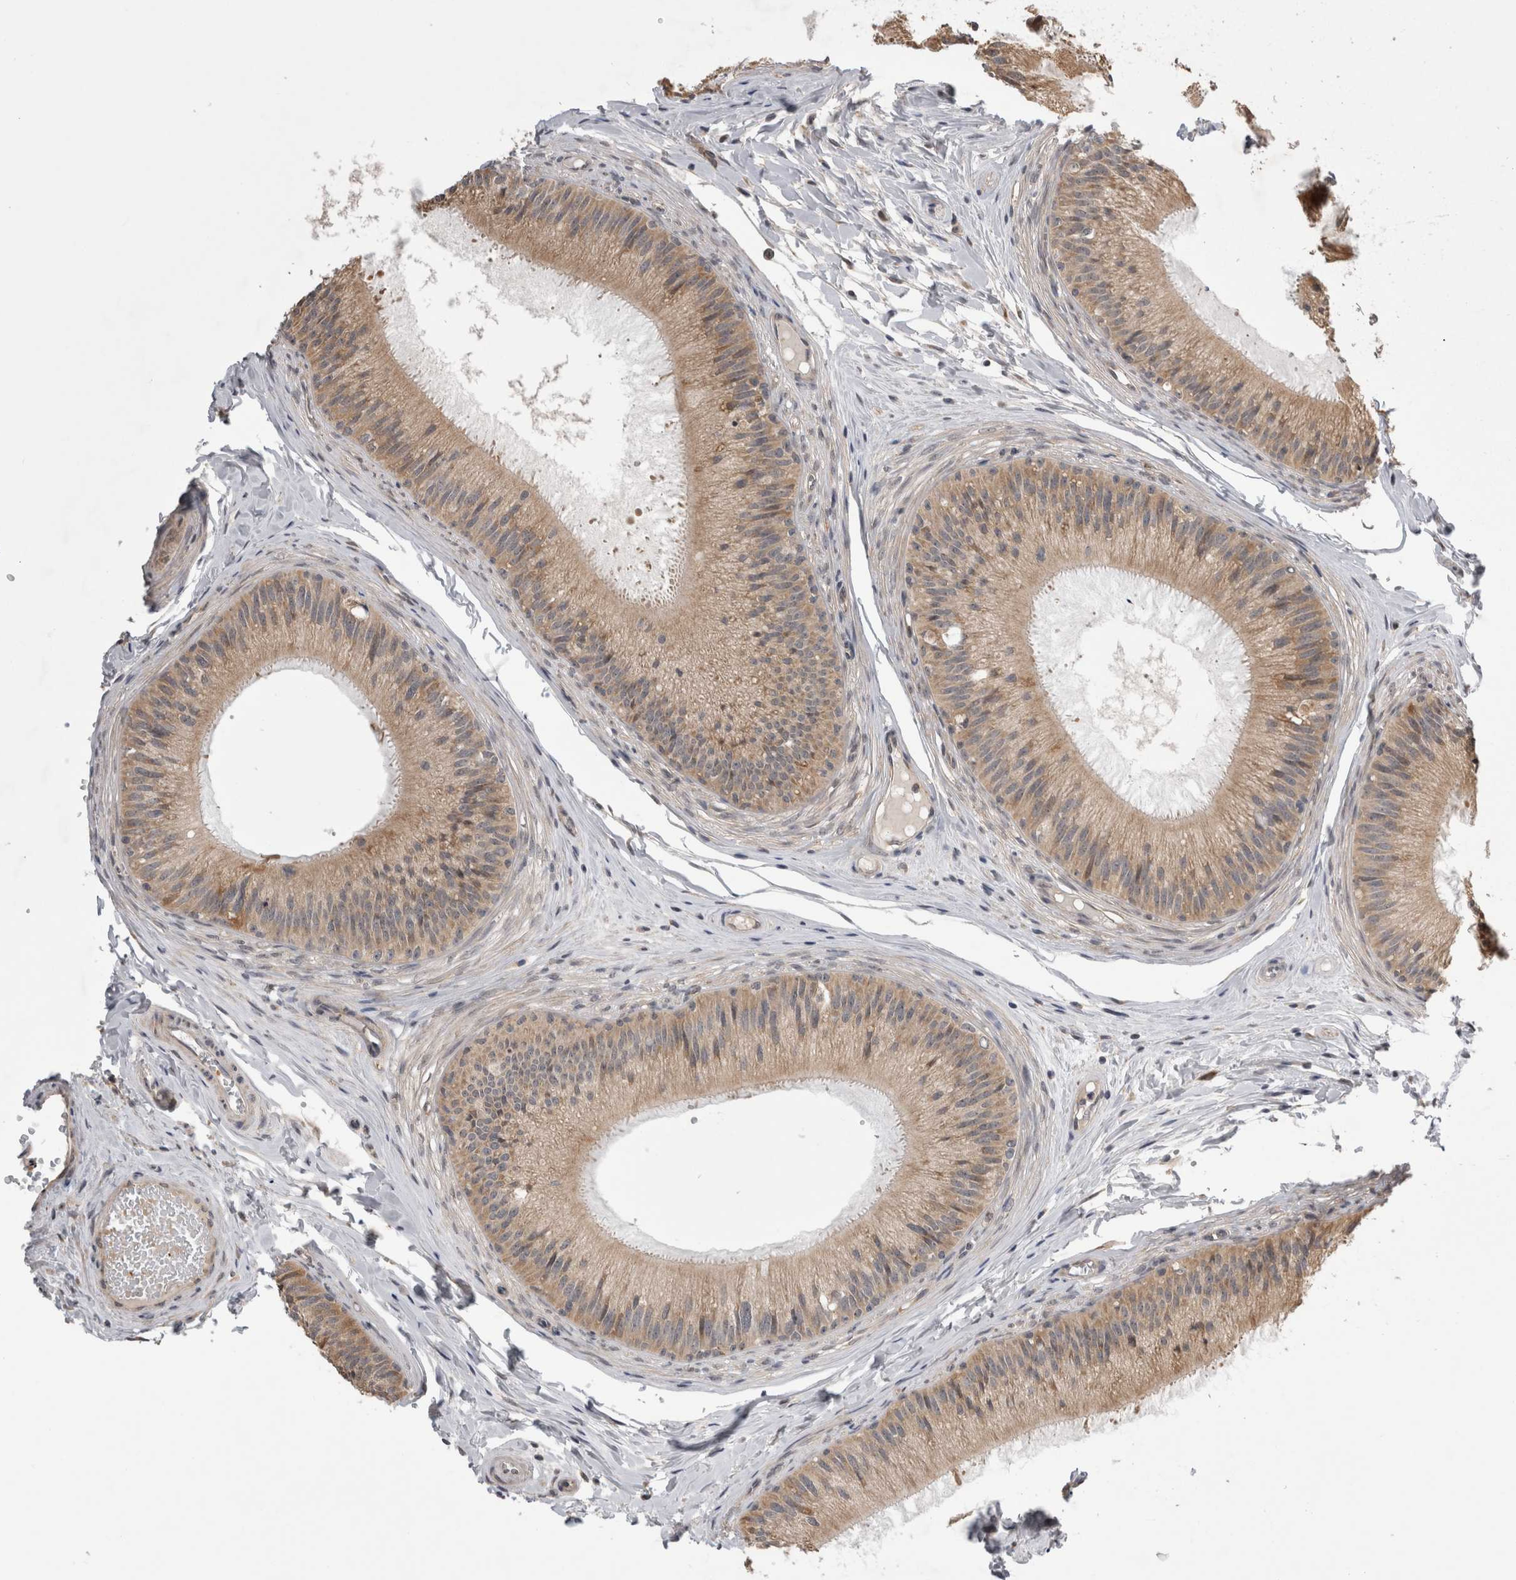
{"staining": {"intensity": "weak", "quantity": "25%-75%", "location": "cytoplasmic/membranous"}, "tissue": "epididymis", "cell_type": "Glandular cells", "image_type": "normal", "snomed": [{"axis": "morphology", "description": "Normal tissue, NOS"}, {"axis": "topography", "description": "Epididymis"}], "caption": "Protein expression analysis of benign epididymis shows weak cytoplasmic/membranous positivity in approximately 25%-75% of glandular cells.", "gene": "ARHGAP29", "patient": {"sex": "male", "age": 31}}